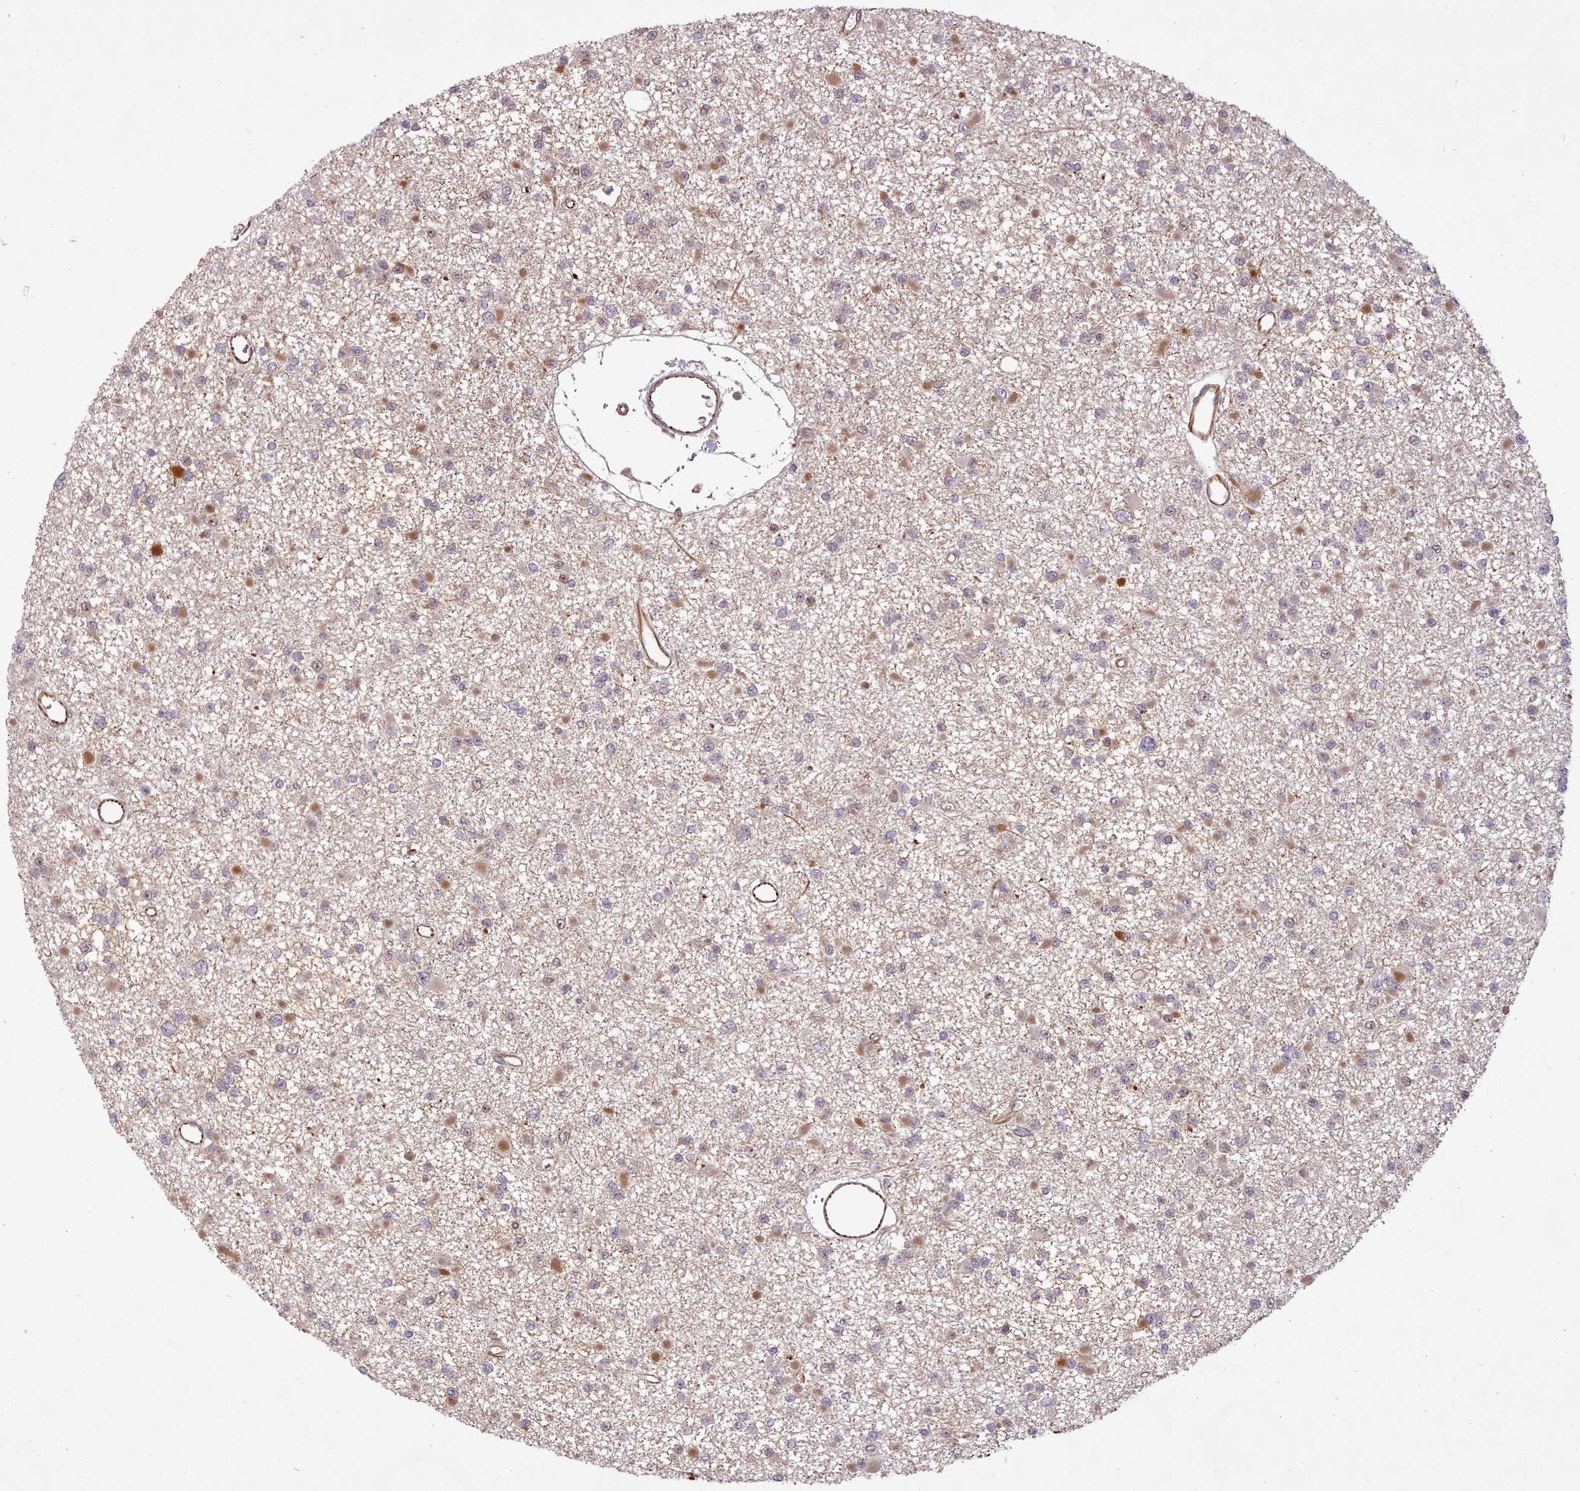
{"staining": {"intensity": "moderate", "quantity": "<25%", "location": "cytoplasmic/membranous"}, "tissue": "glioma", "cell_type": "Tumor cells", "image_type": "cancer", "snomed": [{"axis": "morphology", "description": "Glioma, malignant, Low grade"}, {"axis": "topography", "description": "Brain"}], "caption": "Immunohistochemical staining of glioma reveals moderate cytoplasmic/membranous protein expression in about <25% of tumor cells.", "gene": "GBGT1", "patient": {"sex": "female", "age": 22}}